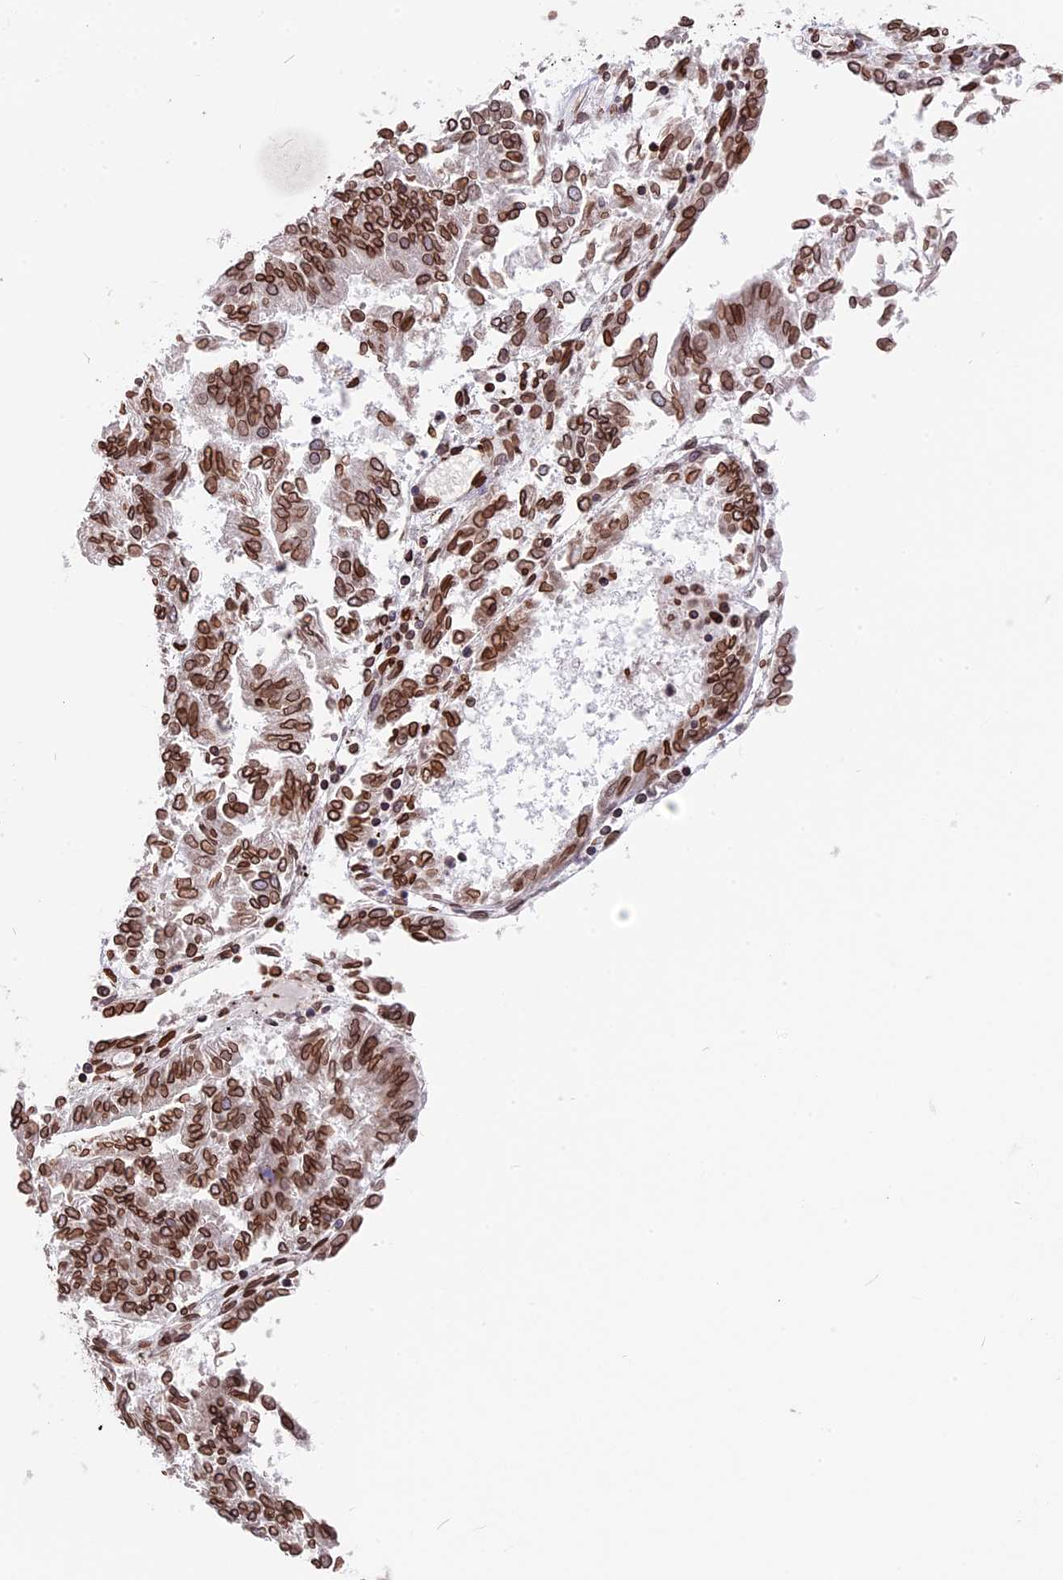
{"staining": {"intensity": "moderate", "quantity": ">75%", "location": "cytoplasmic/membranous,nuclear"}, "tissue": "endometrial cancer", "cell_type": "Tumor cells", "image_type": "cancer", "snomed": [{"axis": "morphology", "description": "Adenocarcinoma, NOS"}, {"axis": "topography", "description": "Endometrium"}], "caption": "Approximately >75% of tumor cells in adenocarcinoma (endometrial) reveal moderate cytoplasmic/membranous and nuclear protein expression as visualized by brown immunohistochemical staining.", "gene": "PTCHD4", "patient": {"sex": "female", "age": 58}}